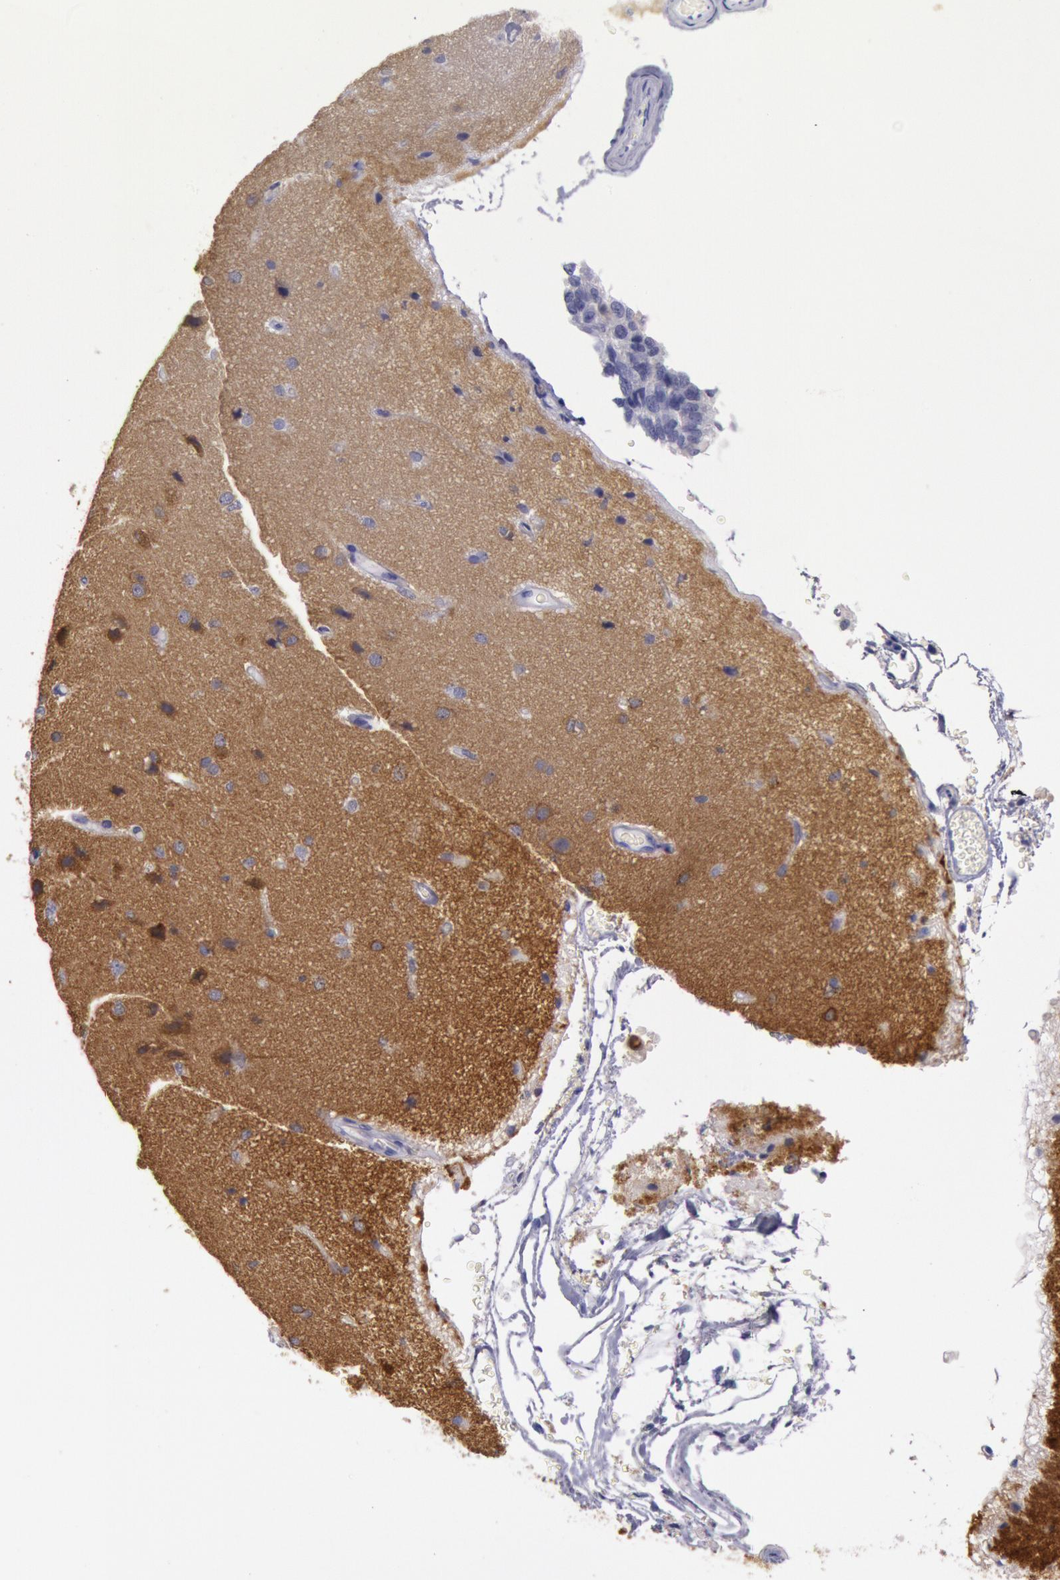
{"staining": {"intensity": "negative", "quantity": "none", "location": "none"}, "tissue": "cerebral cortex", "cell_type": "Endothelial cells", "image_type": "normal", "snomed": [{"axis": "morphology", "description": "Normal tissue, NOS"}, {"axis": "morphology", "description": "Glioma, malignant, High grade"}, {"axis": "topography", "description": "Cerebral cortex"}], "caption": "Micrograph shows no significant protein expression in endothelial cells of benign cerebral cortex.", "gene": "MYO5A", "patient": {"sex": "male", "age": 77}}